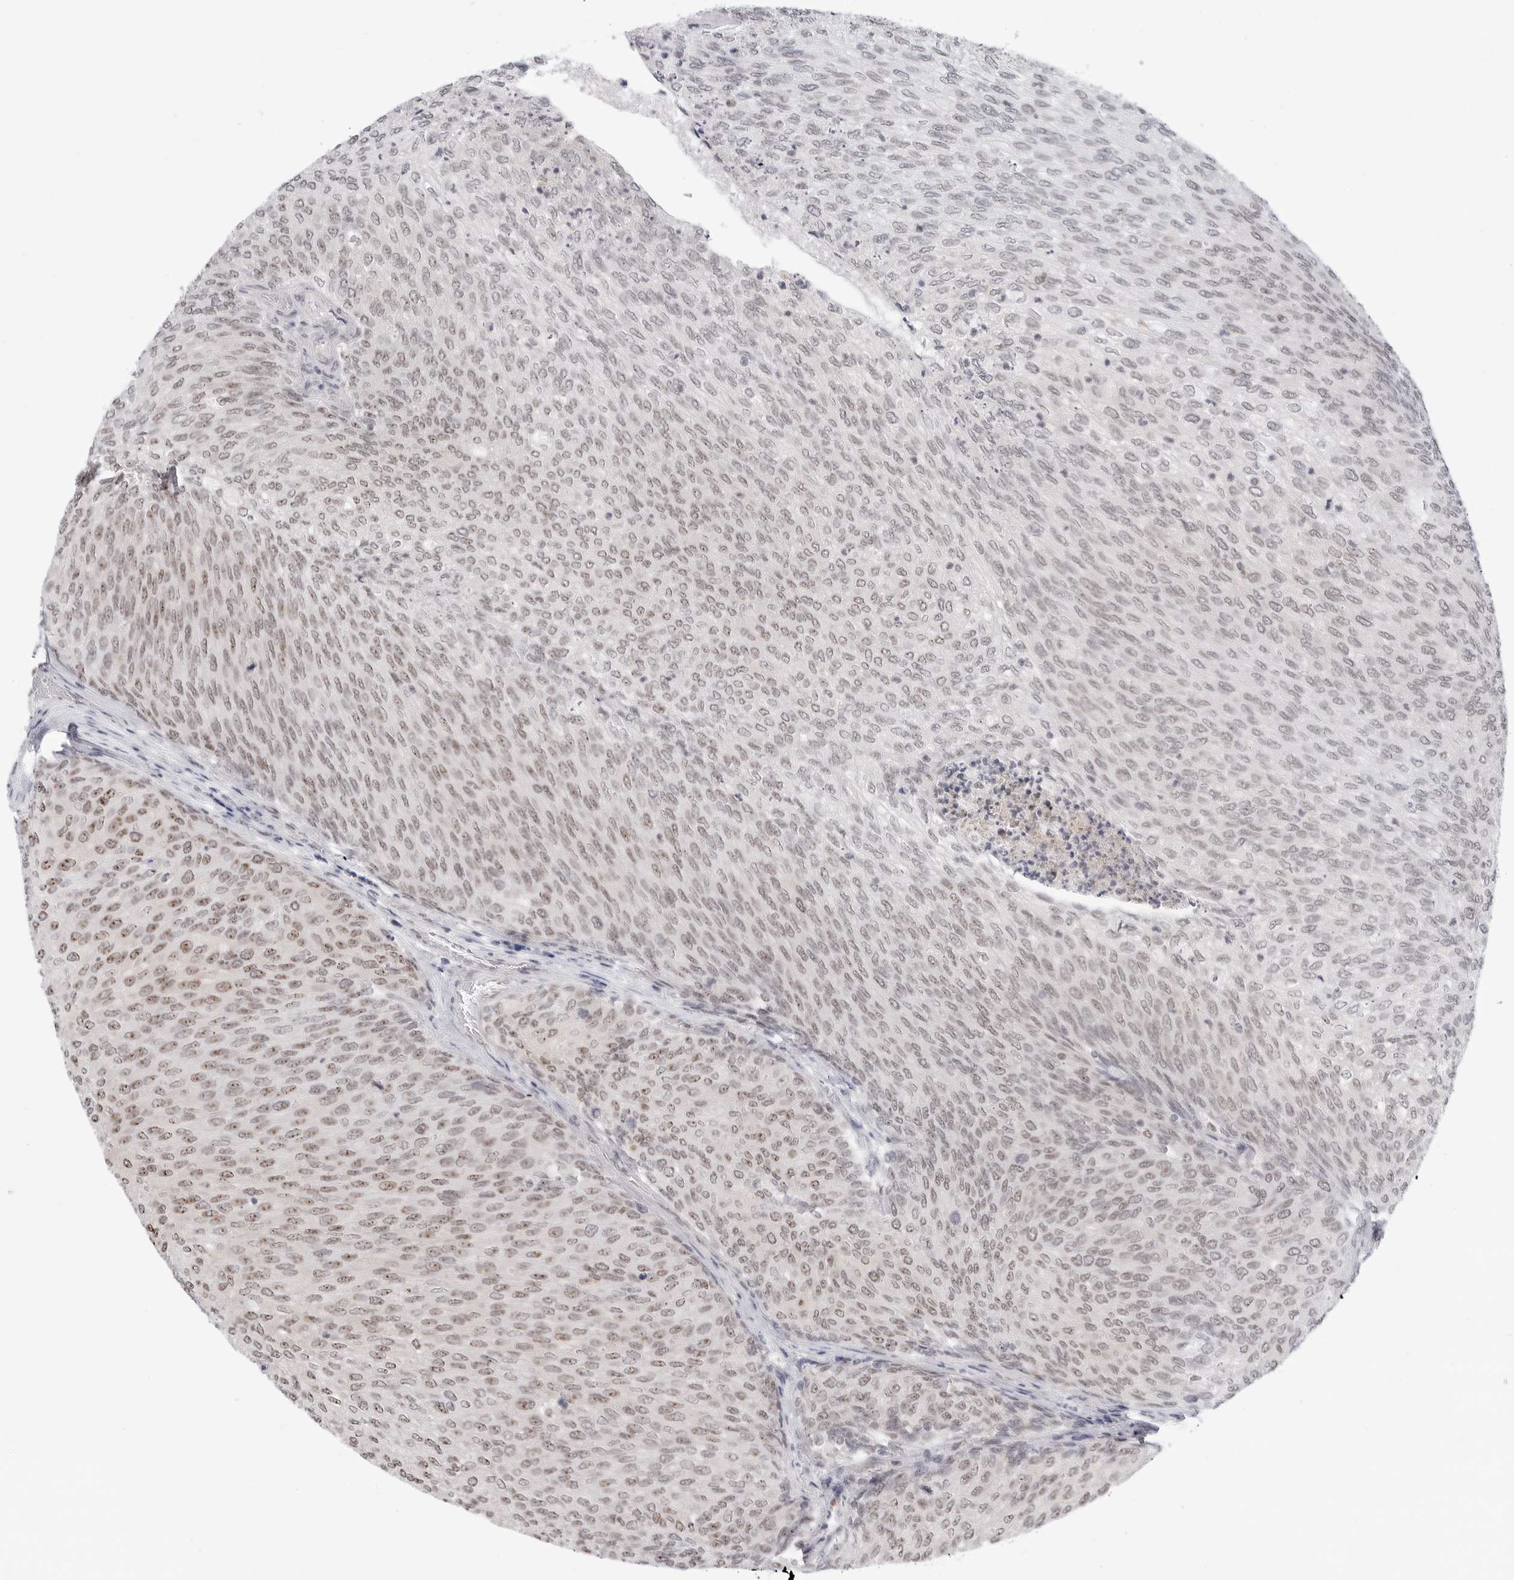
{"staining": {"intensity": "moderate", "quantity": "25%-75%", "location": "nuclear"}, "tissue": "urothelial cancer", "cell_type": "Tumor cells", "image_type": "cancer", "snomed": [{"axis": "morphology", "description": "Urothelial carcinoma, Low grade"}, {"axis": "topography", "description": "Urinary bladder"}], "caption": "The immunohistochemical stain highlights moderate nuclear expression in tumor cells of urothelial cancer tissue.", "gene": "C1orf162", "patient": {"sex": "female", "age": 79}}